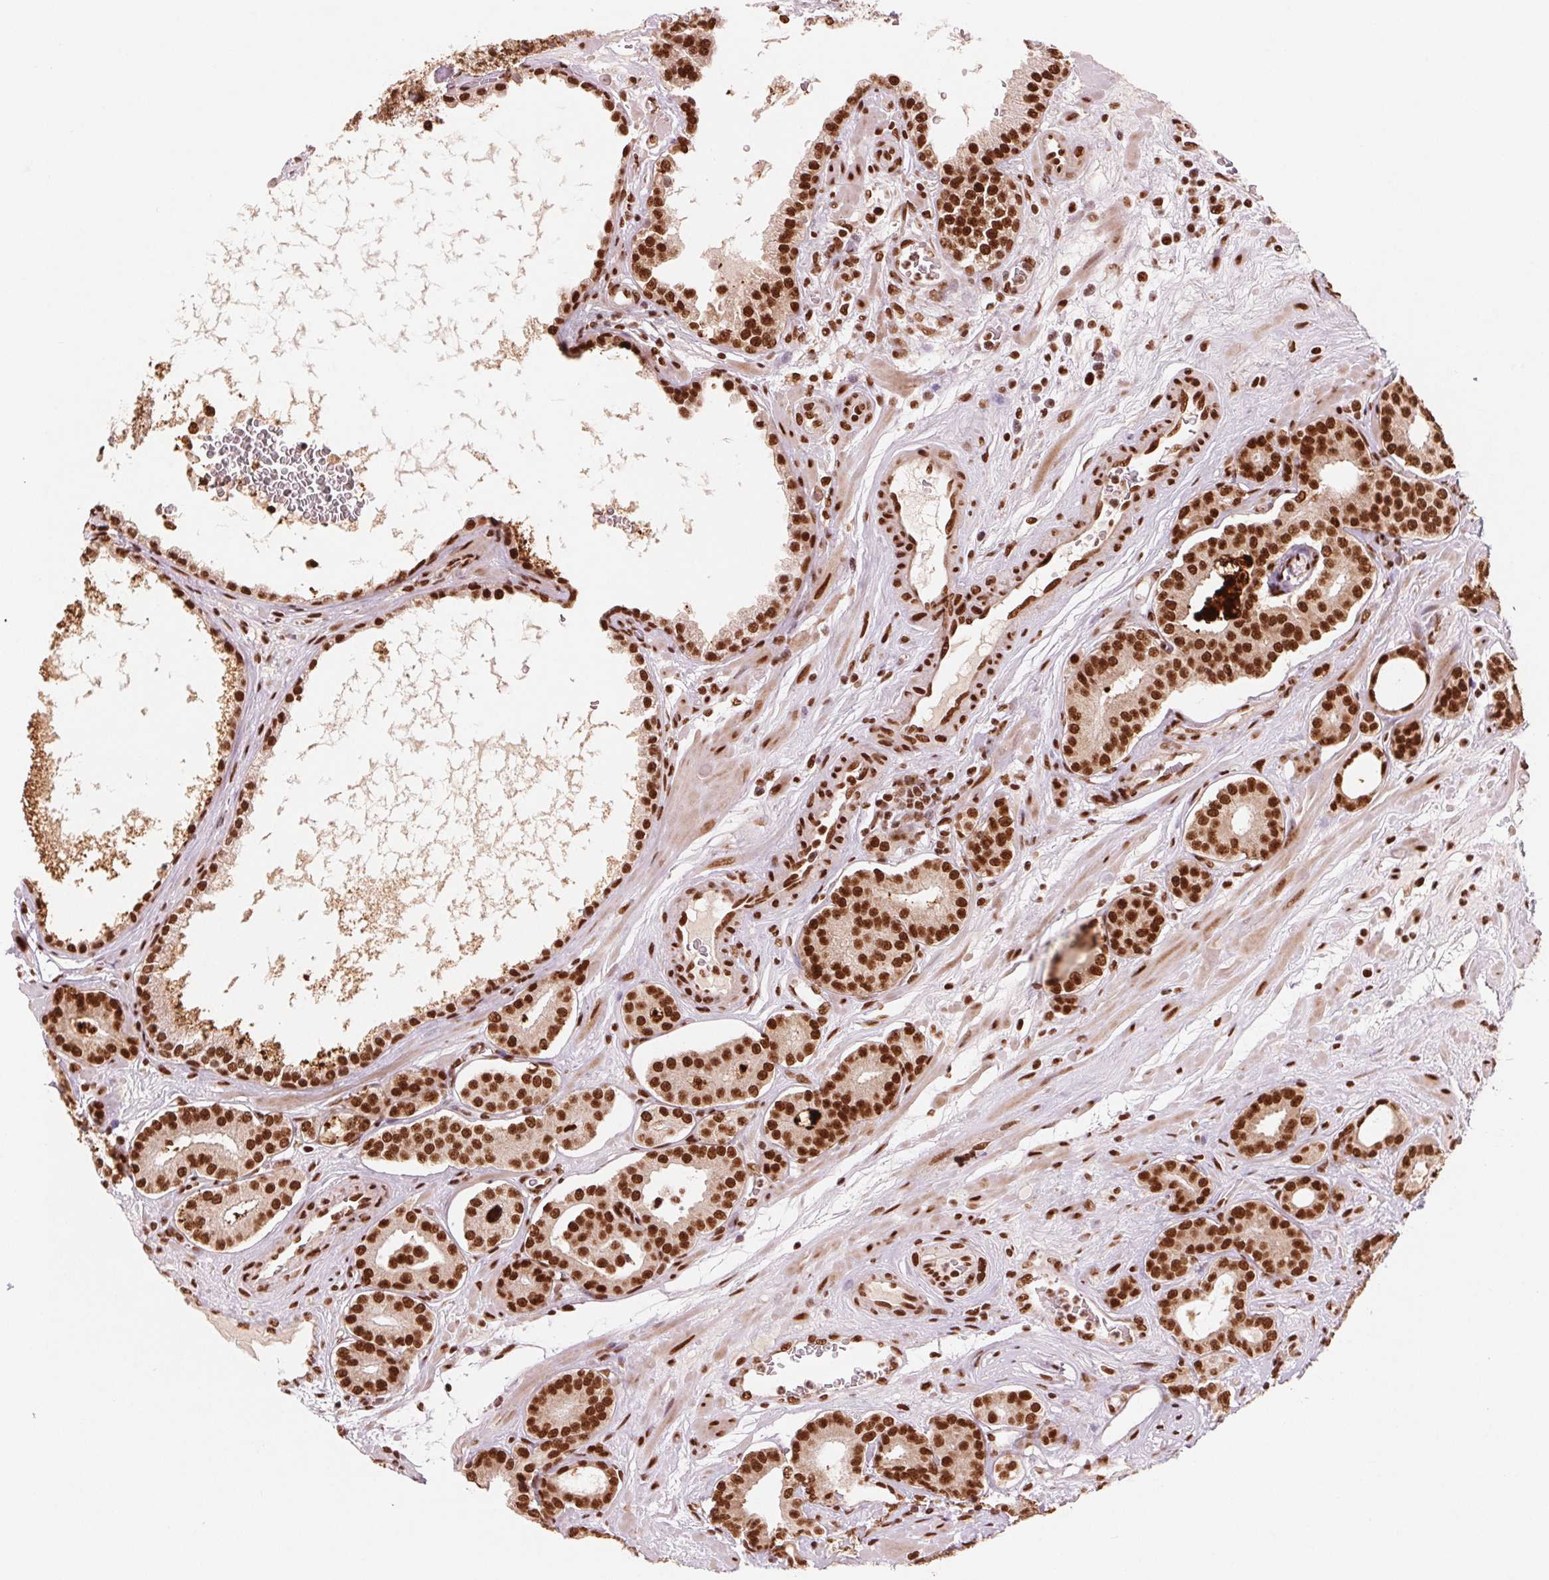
{"staining": {"intensity": "strong", "quantity": "25%-75%", "location": "nuclear"}, "tissue": "prostate cancer", "cell_type": "Tumor cells", "image_type": "cancer", "snomed": [{"axis": "morphology", "description": "Adenocarcinoma, High grade"}, {"axis": "topography", "description": "Prostate"}], "caption": "A histopathology image of high-grade adenocarcinoma (prostate) stained for a protein shows strong nuclear brown staining in tumor cells.", "gene": "TTLL9", "patient": {"sex": "male", "age": 66}}